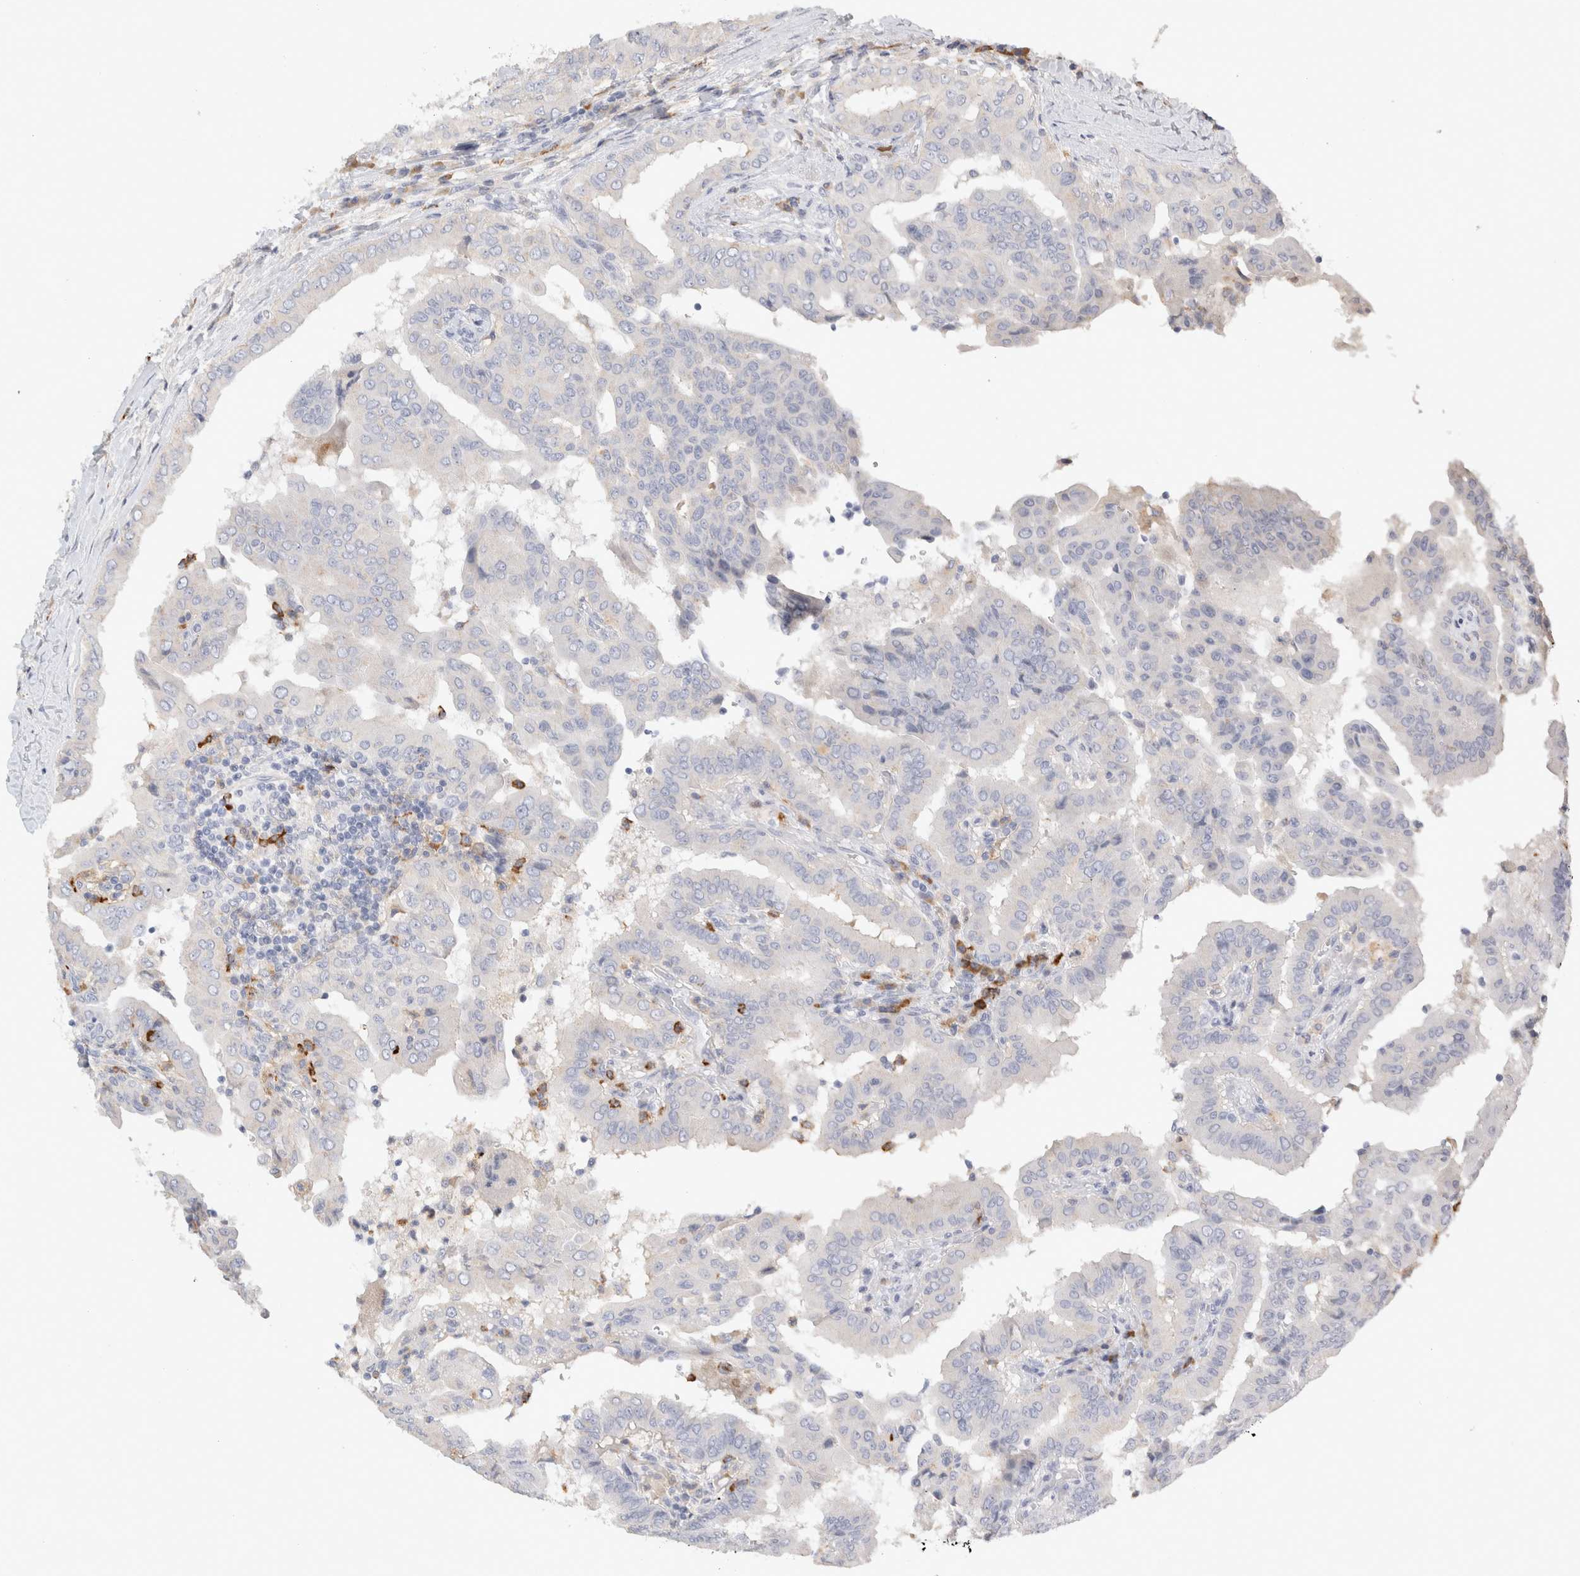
{"staining": {"intensity": "negative", "quantity": "none", "location": "none"}, "tissue": "thyroid cancer", "cell_type": "Tumor cells", "image_type": "cancer", "snomed": [{"axis": "morphology", "description": "Papillary adenocarcinoma, NOS"}, {"axis": "topography", "description": "Thyroid gland"}], "caption": "IHC image of human thyroid cancer (papillary adenocarcinoma) stained for a protein (brown), which shows no staining in tumor cells.", "gene": "FGL2", "patient": {"sex": "male", "age": 33}}